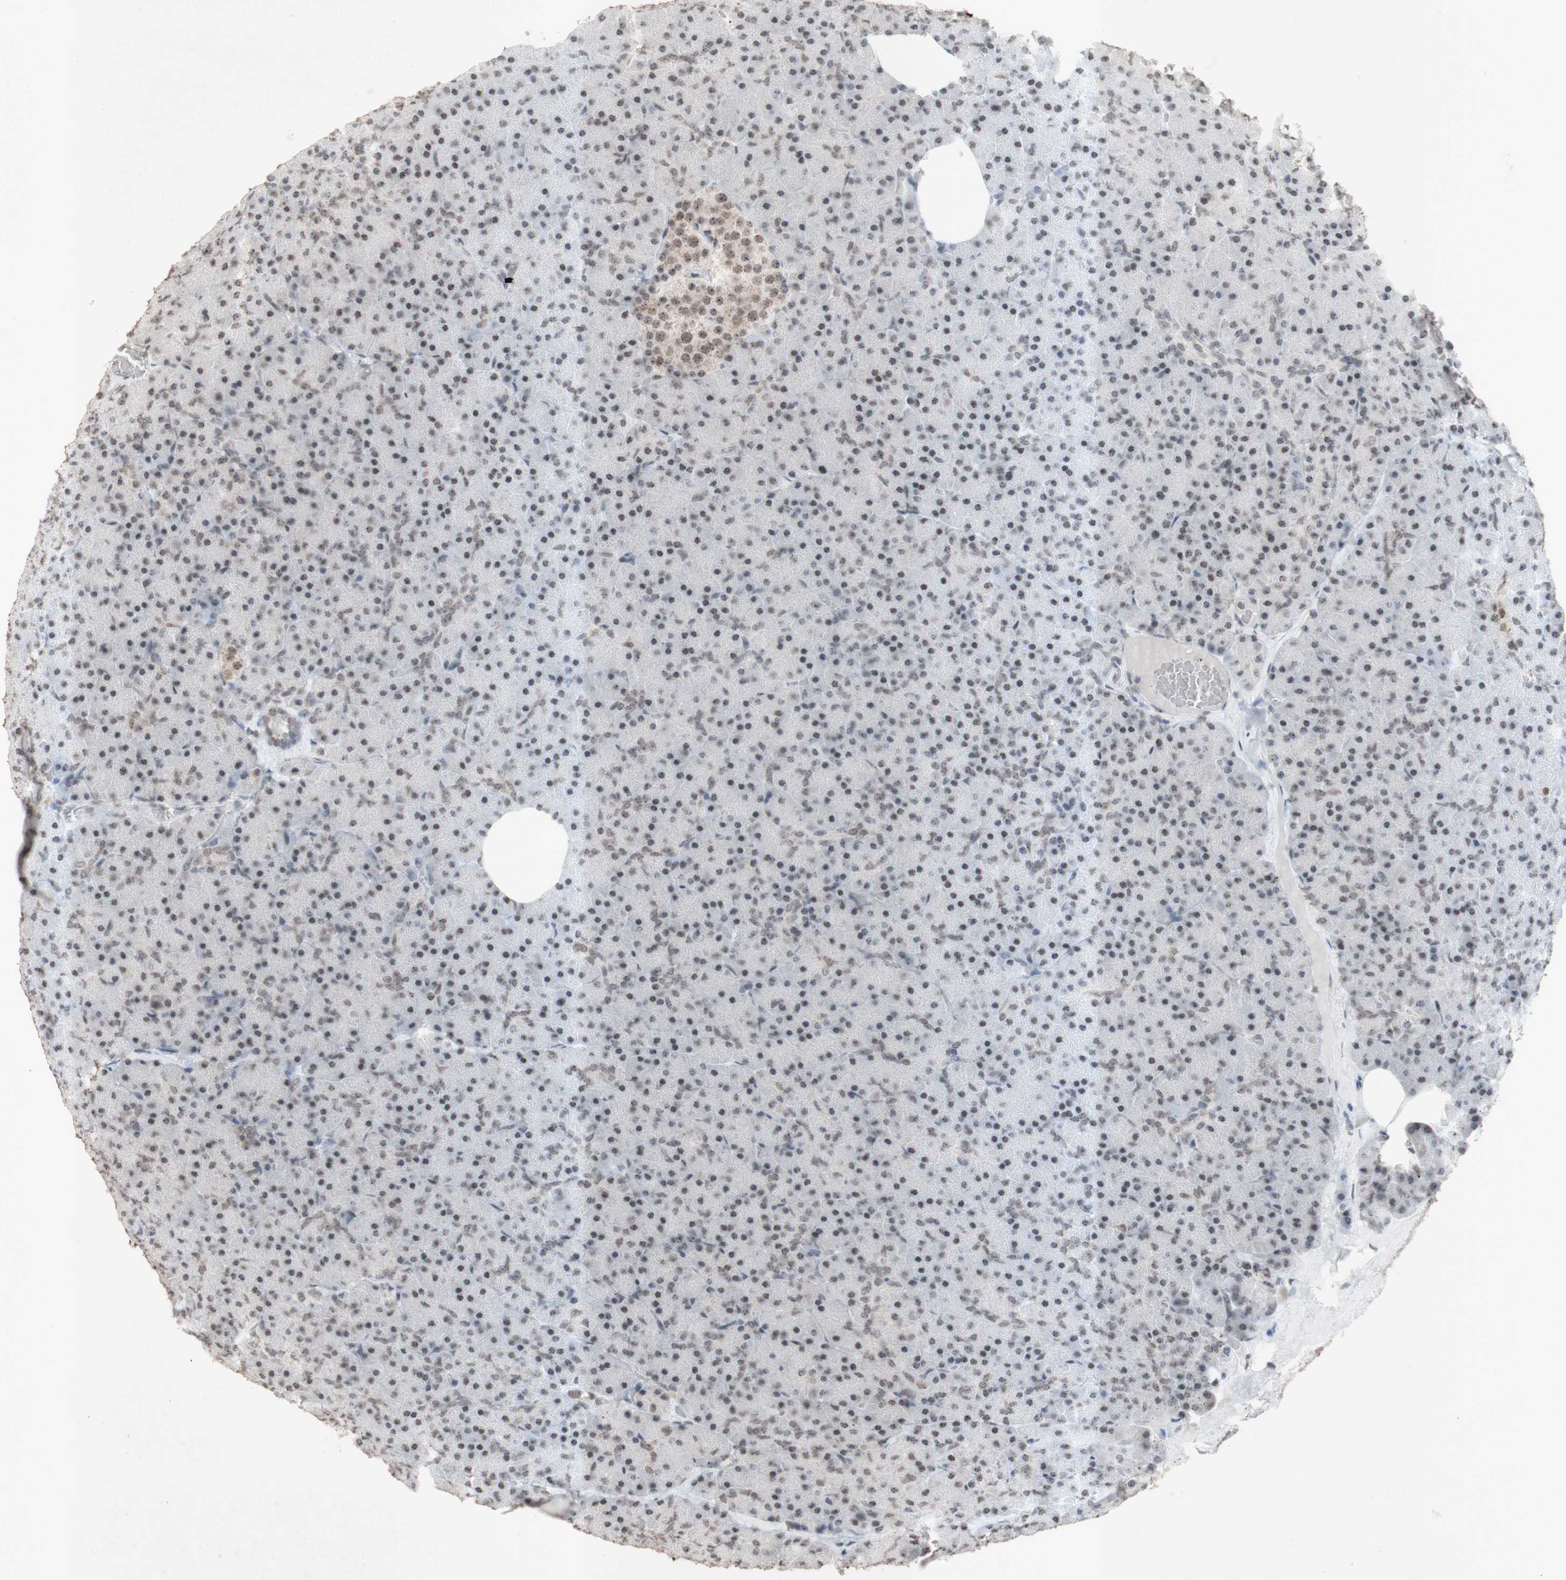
{"staining": {"intensity": "moderate", "quantity": "<25%", "location": "cytoplasmic/membranous"}, "tissue": "pancreas", "cell_type": "Exocrine glandular cells", "image_type": "normal", "snomed": [{"axis": "morphology", "description": "Normal tissue, NOS"}, {"axis": "topography", "description": "Pancreas"}], "caption": "Immunohistochemical staining of benign pancreas demonstrates <25% levels of moderate cytoplasmic/membranous protein staining in approximately <25% of exocrine glandular cells.", "gene": "CENPB", "patient": {"sex": "female", "age": 35}}